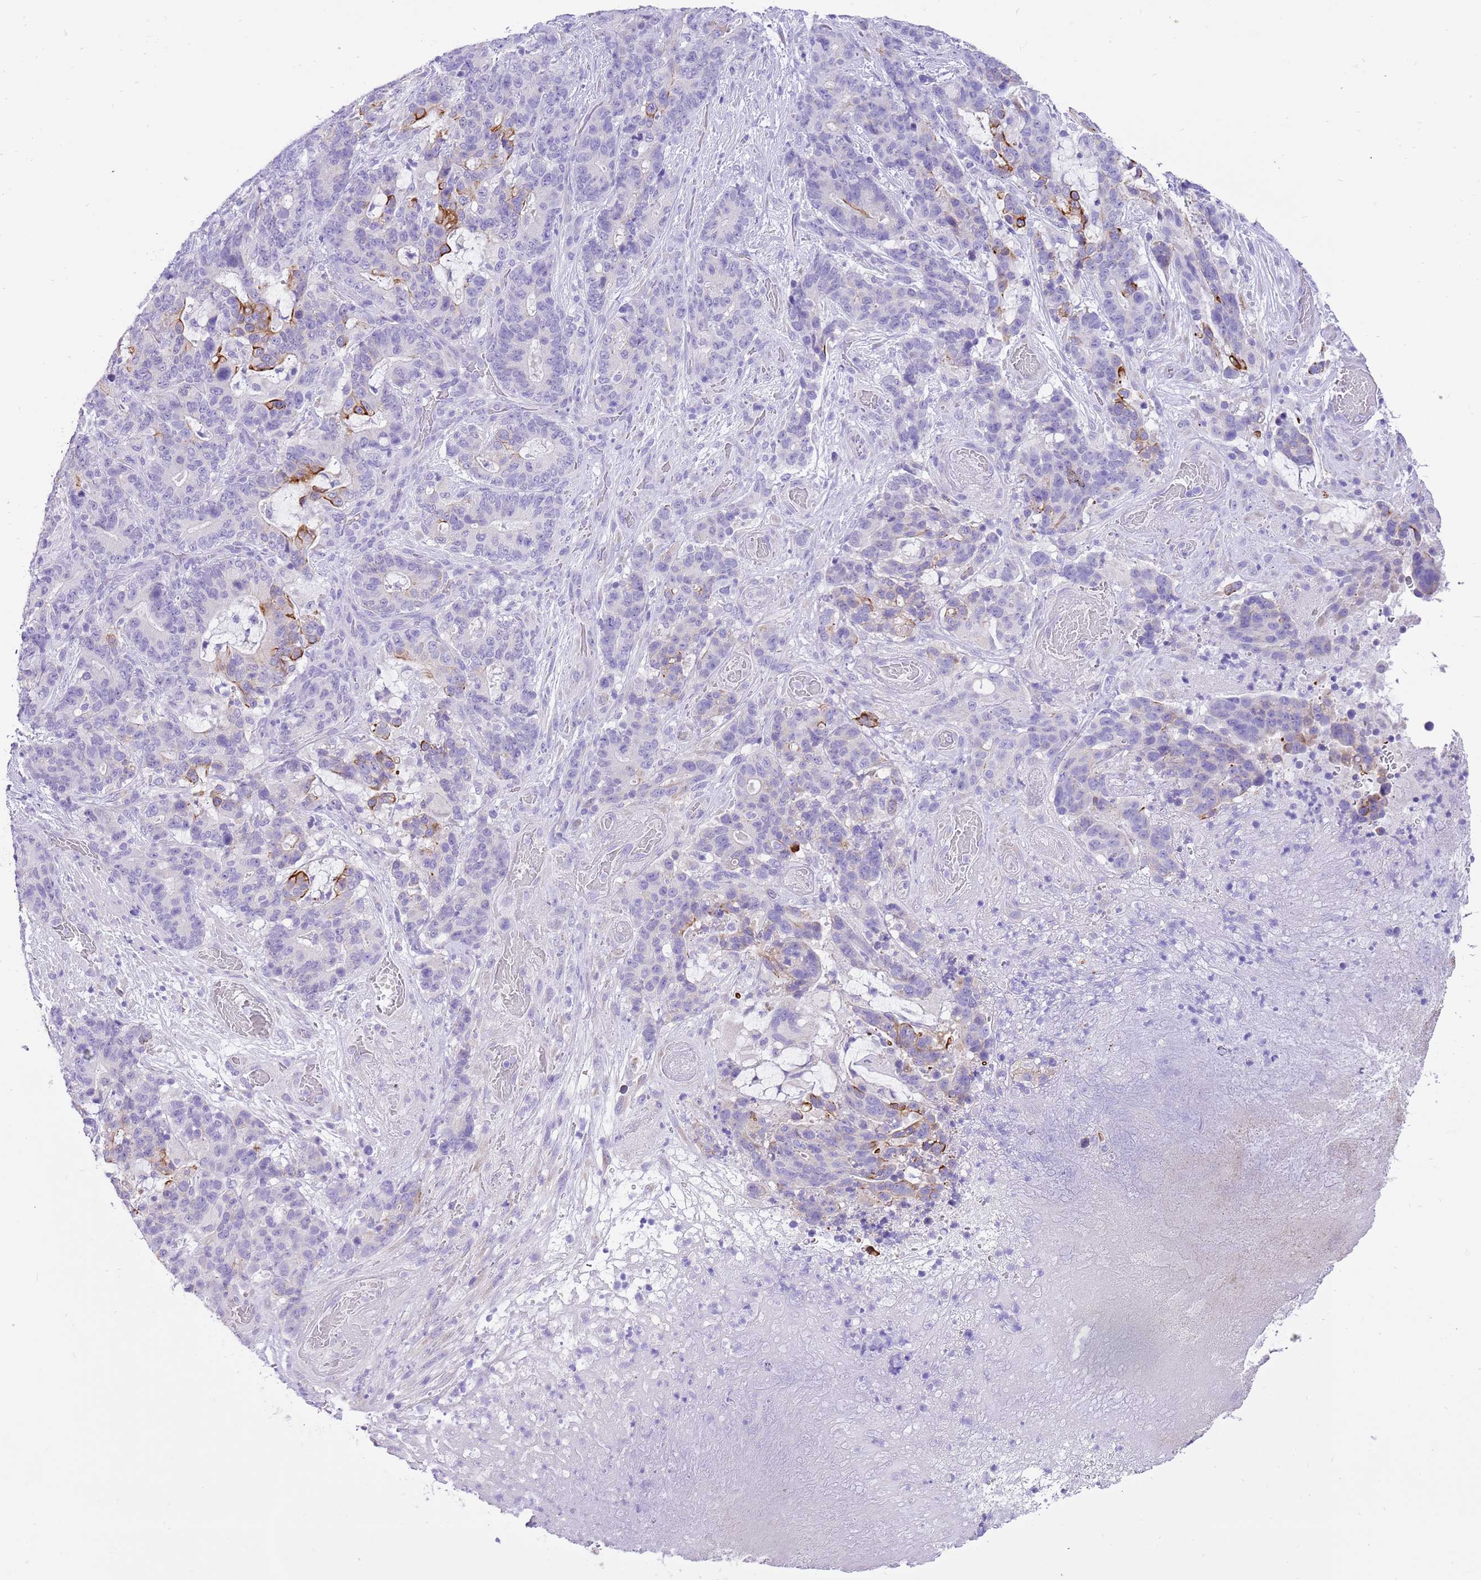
{"staining": {"intensity": "moderate", "quantity": "<25%", "location": "cytoplasmic/membranous"}, "tissue": "stomach cancer", "cell_type": "Tumor cells", "image_type": "cancer", "snomed": [{"axis": "morphology", "description": "Normal tissue, NOS"}, {"axis": "morphology", "description": "Adenocarcinoma, NOS"}, {"axis": "topography", "description": "Stomach"}], "caption": "Tumor cells show moderate cytoplasmic/membranous expression in approximately <25% of cells in stomach cancer (adenocarcinoma).", "gene": "R3HDM4", "patient": {"sex": "female", "age": 64}}